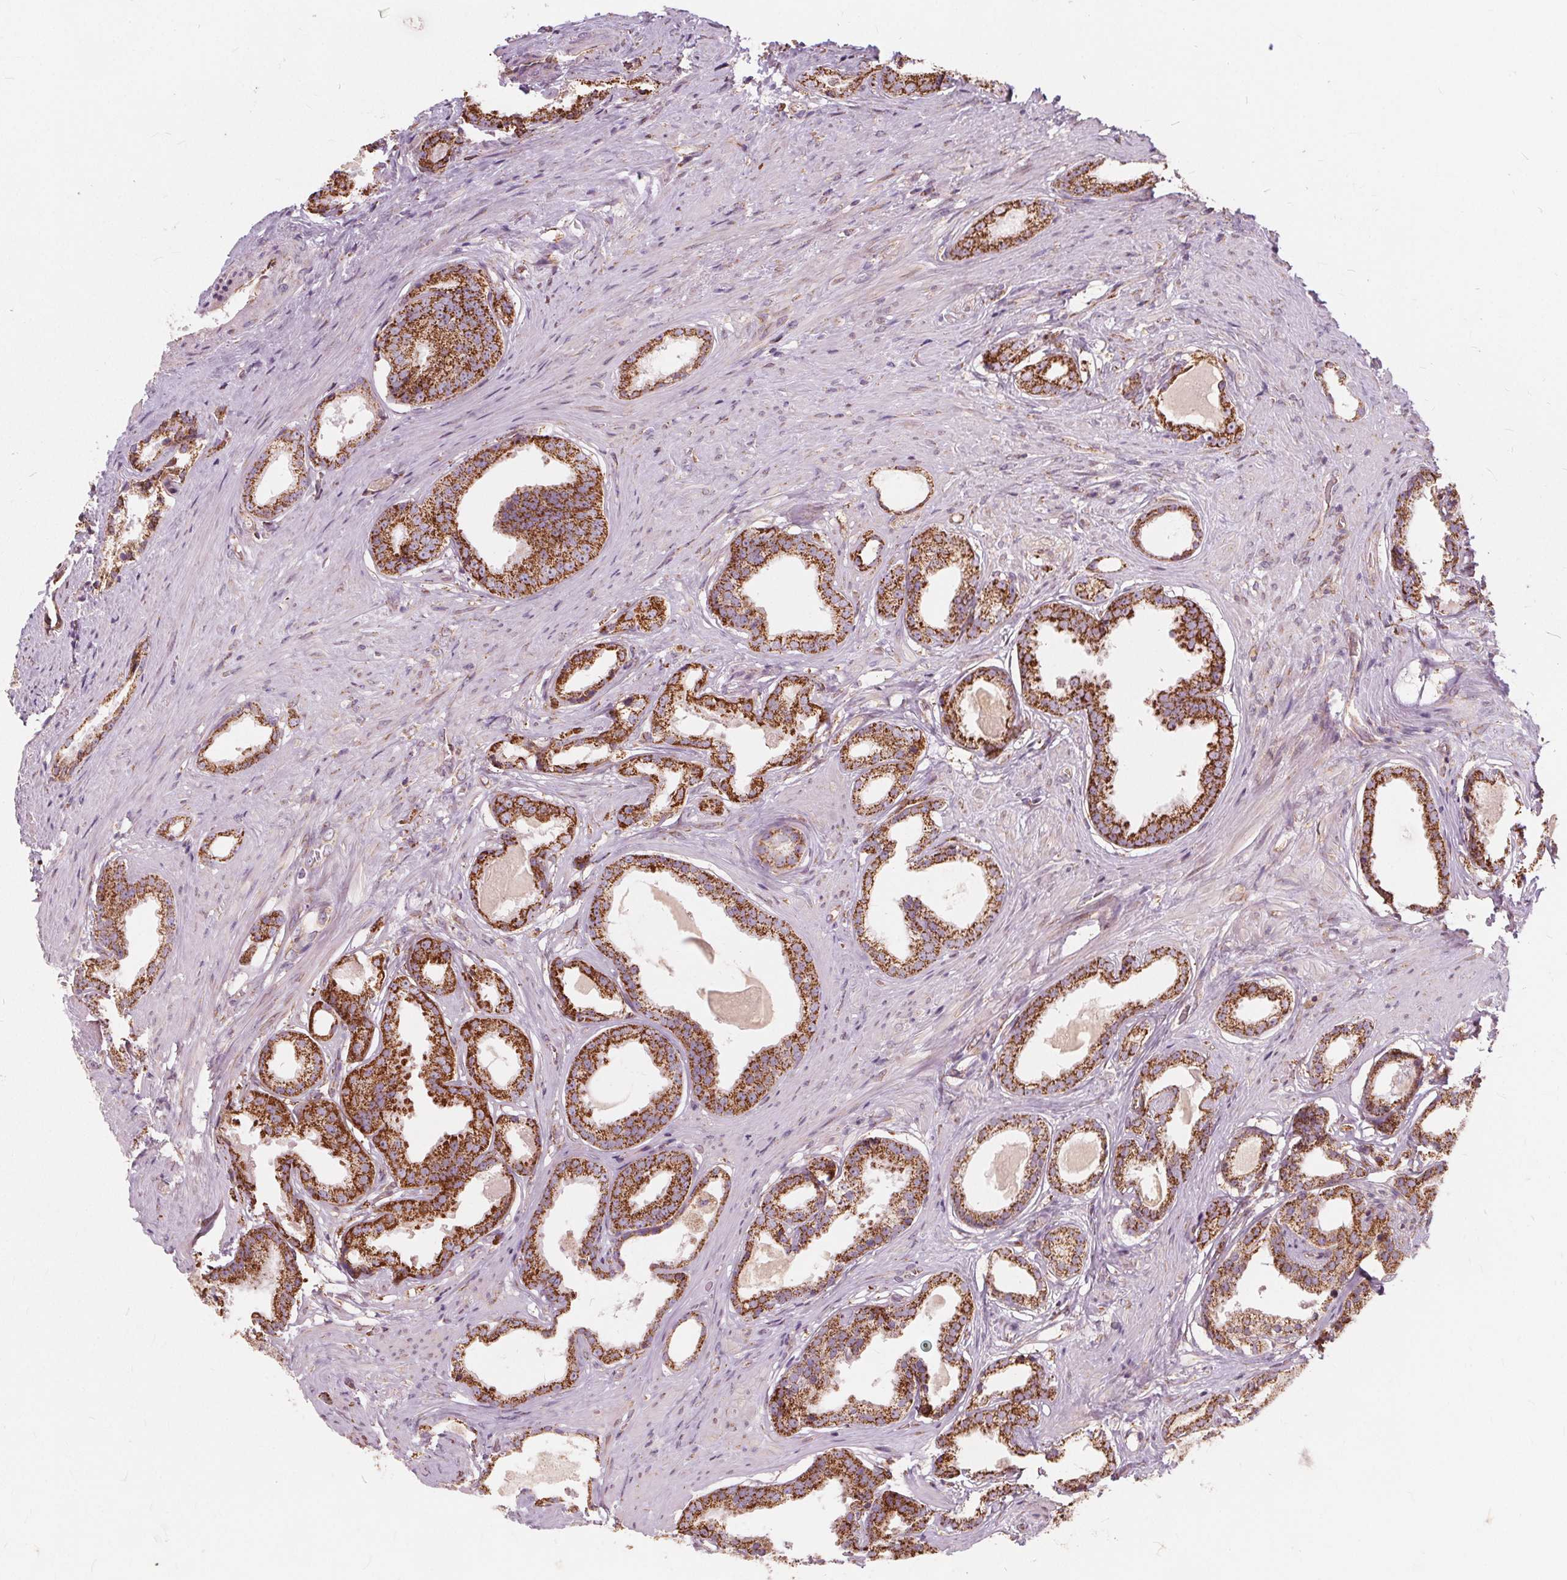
{"staining": {"intensity": "moderate", "quantity": ">75%", "location": "cytoplasmic/membranous"}, "tissue": "prostate cancer", "cell_type": "Tumor cells", "image_type": "cancer", "snomed": [{"axis": "morphology", "description": "Adenocarcinoma, Low grade"}, {"axis": "topography", "description": "Prostate"}], "caption": "A brown stain shows moderate cytoplasmic/membranous positivity of a protein in prostate cancer tumor cells.", "gene": "PLSCR3", "patient": {"sex": "male", "age": 65}}